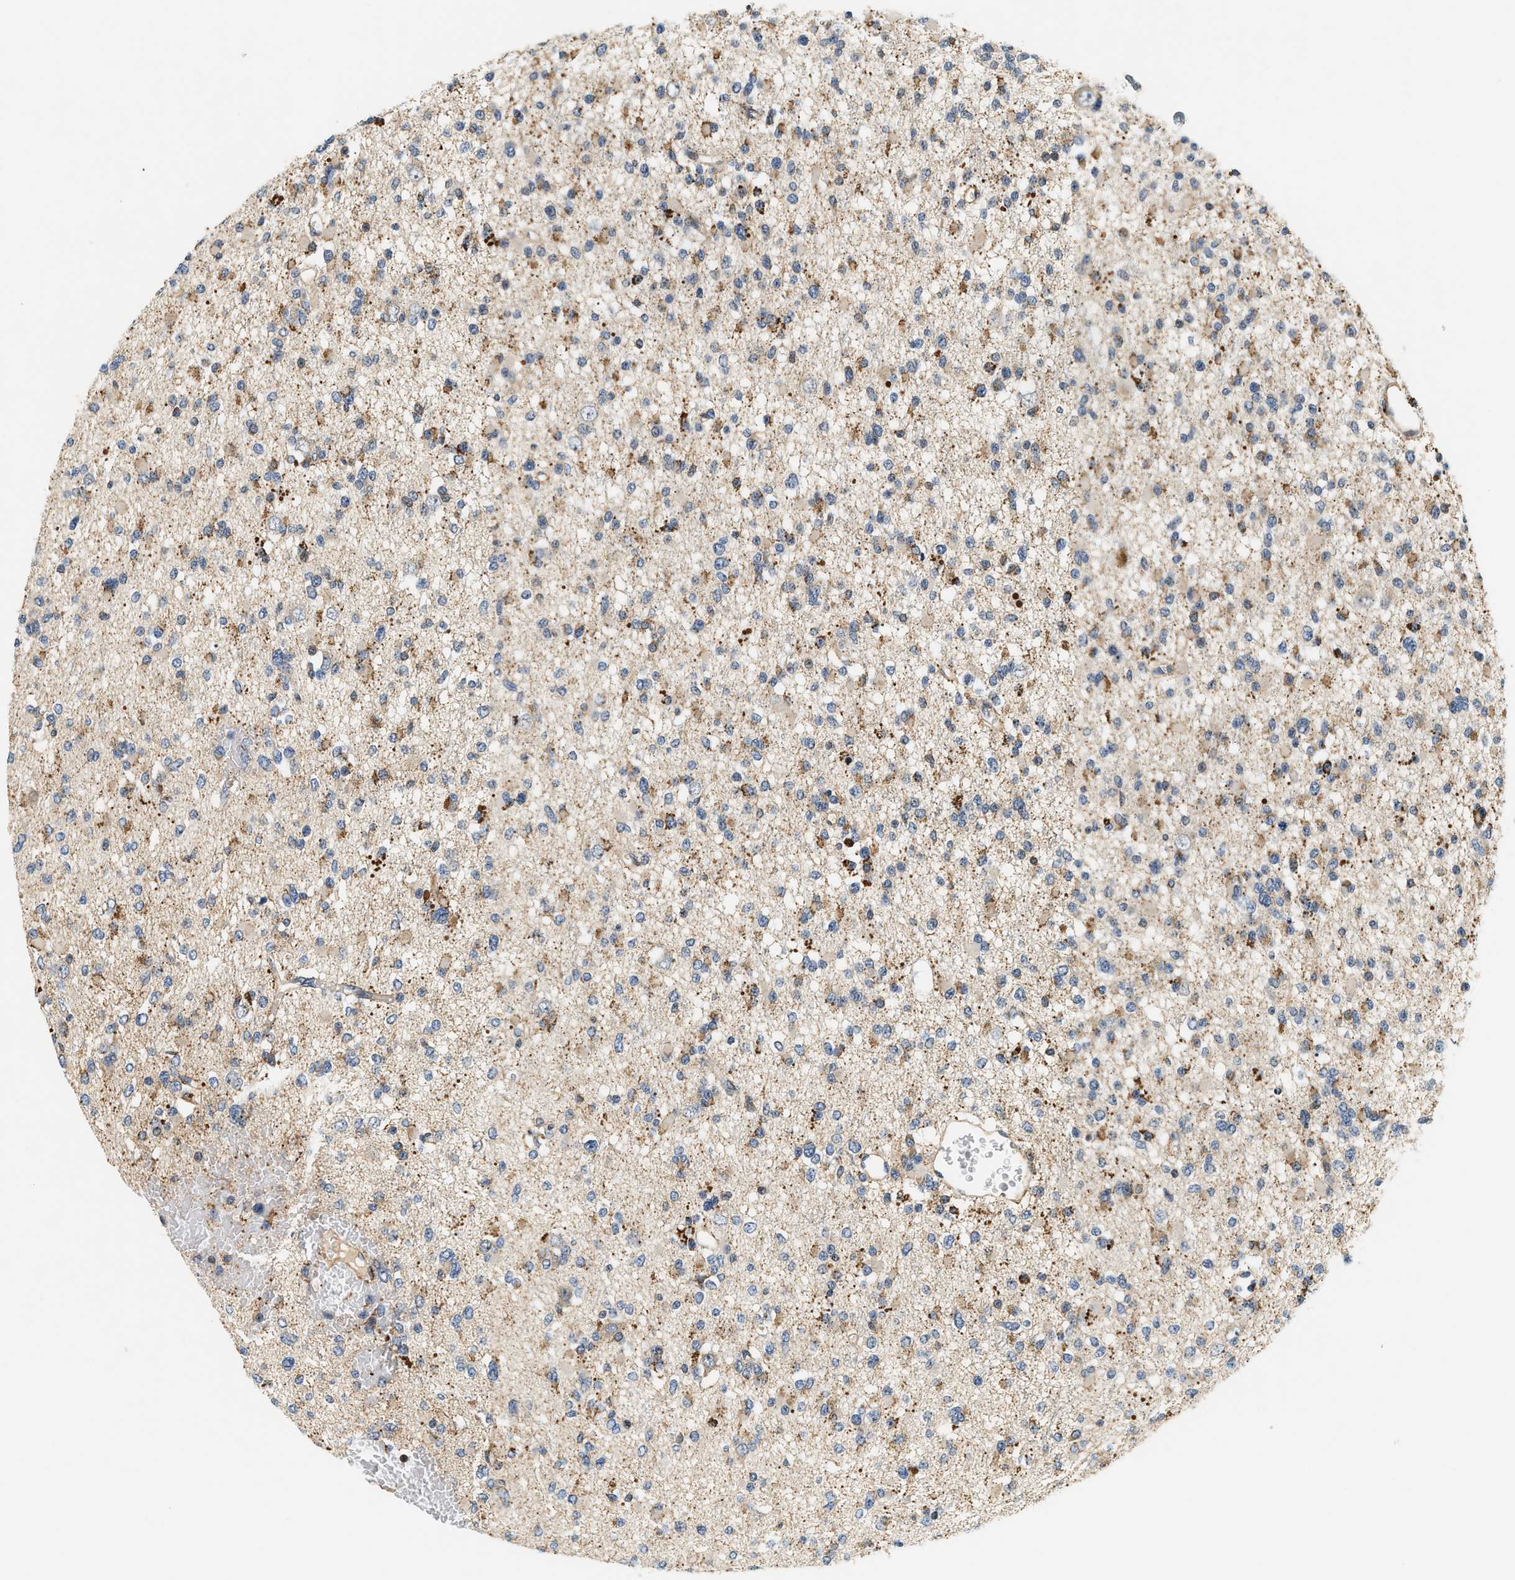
{"staining": {"intensity": "weak", "quantity": ">75%", "location": "cytoplasmic/membranous"}, "tissue": "glioma", "cell_type": "Tumor cells", "image_type": "cancer", "snomed": [{"axis": "morphology", "description": "Glioma, malignant, Low grade"}, {"axis": "topography", "description": "Brain"}], "caption": "Malignant glioma (low-grade) stained with a protein marker reveals weak staining in tumor cells.", "gene": "SAMD9", "patient": {"sex": "female", "age": 22}}